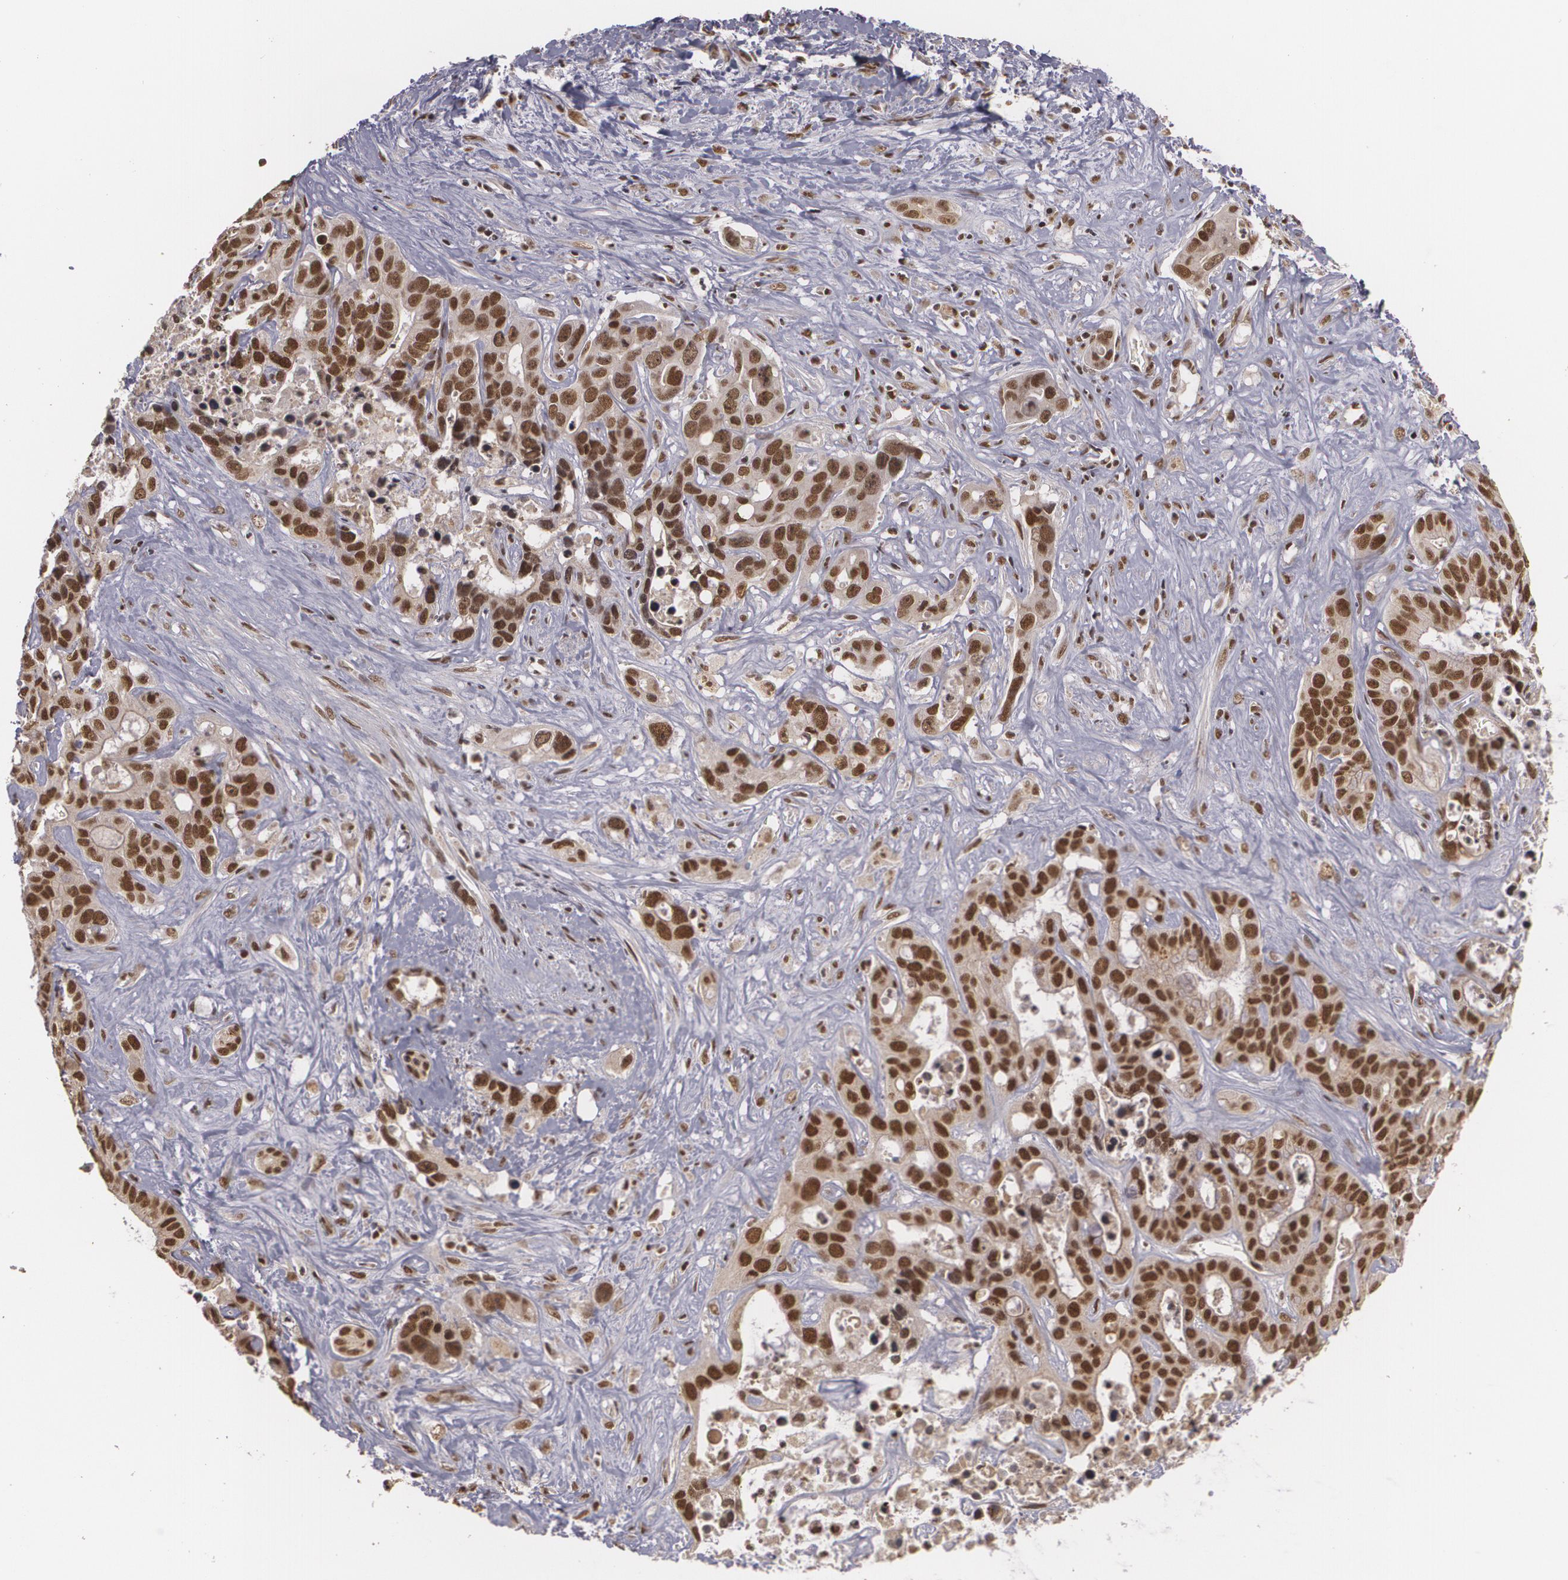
{"staining": {"intensity": "strong", "quantity": ">75%", "location": "nuclear"}, "tissue": "liver cancer", "cell_type": "Tumor cells", "image_type": "cancer", "snomed": [{"axis": "morphology", "description": "Cholangiocarcinoma"}, {"axis": "topography", "description": "Liver"}], "caption": "Immunohistochemical staining of cholangiocarcinoma (liver) exhibits high levels of strong nuclear protein expression in about >75% of tumor cells.", "gene": "RXRB", "patient": {"sex": "female", "age": 65}}